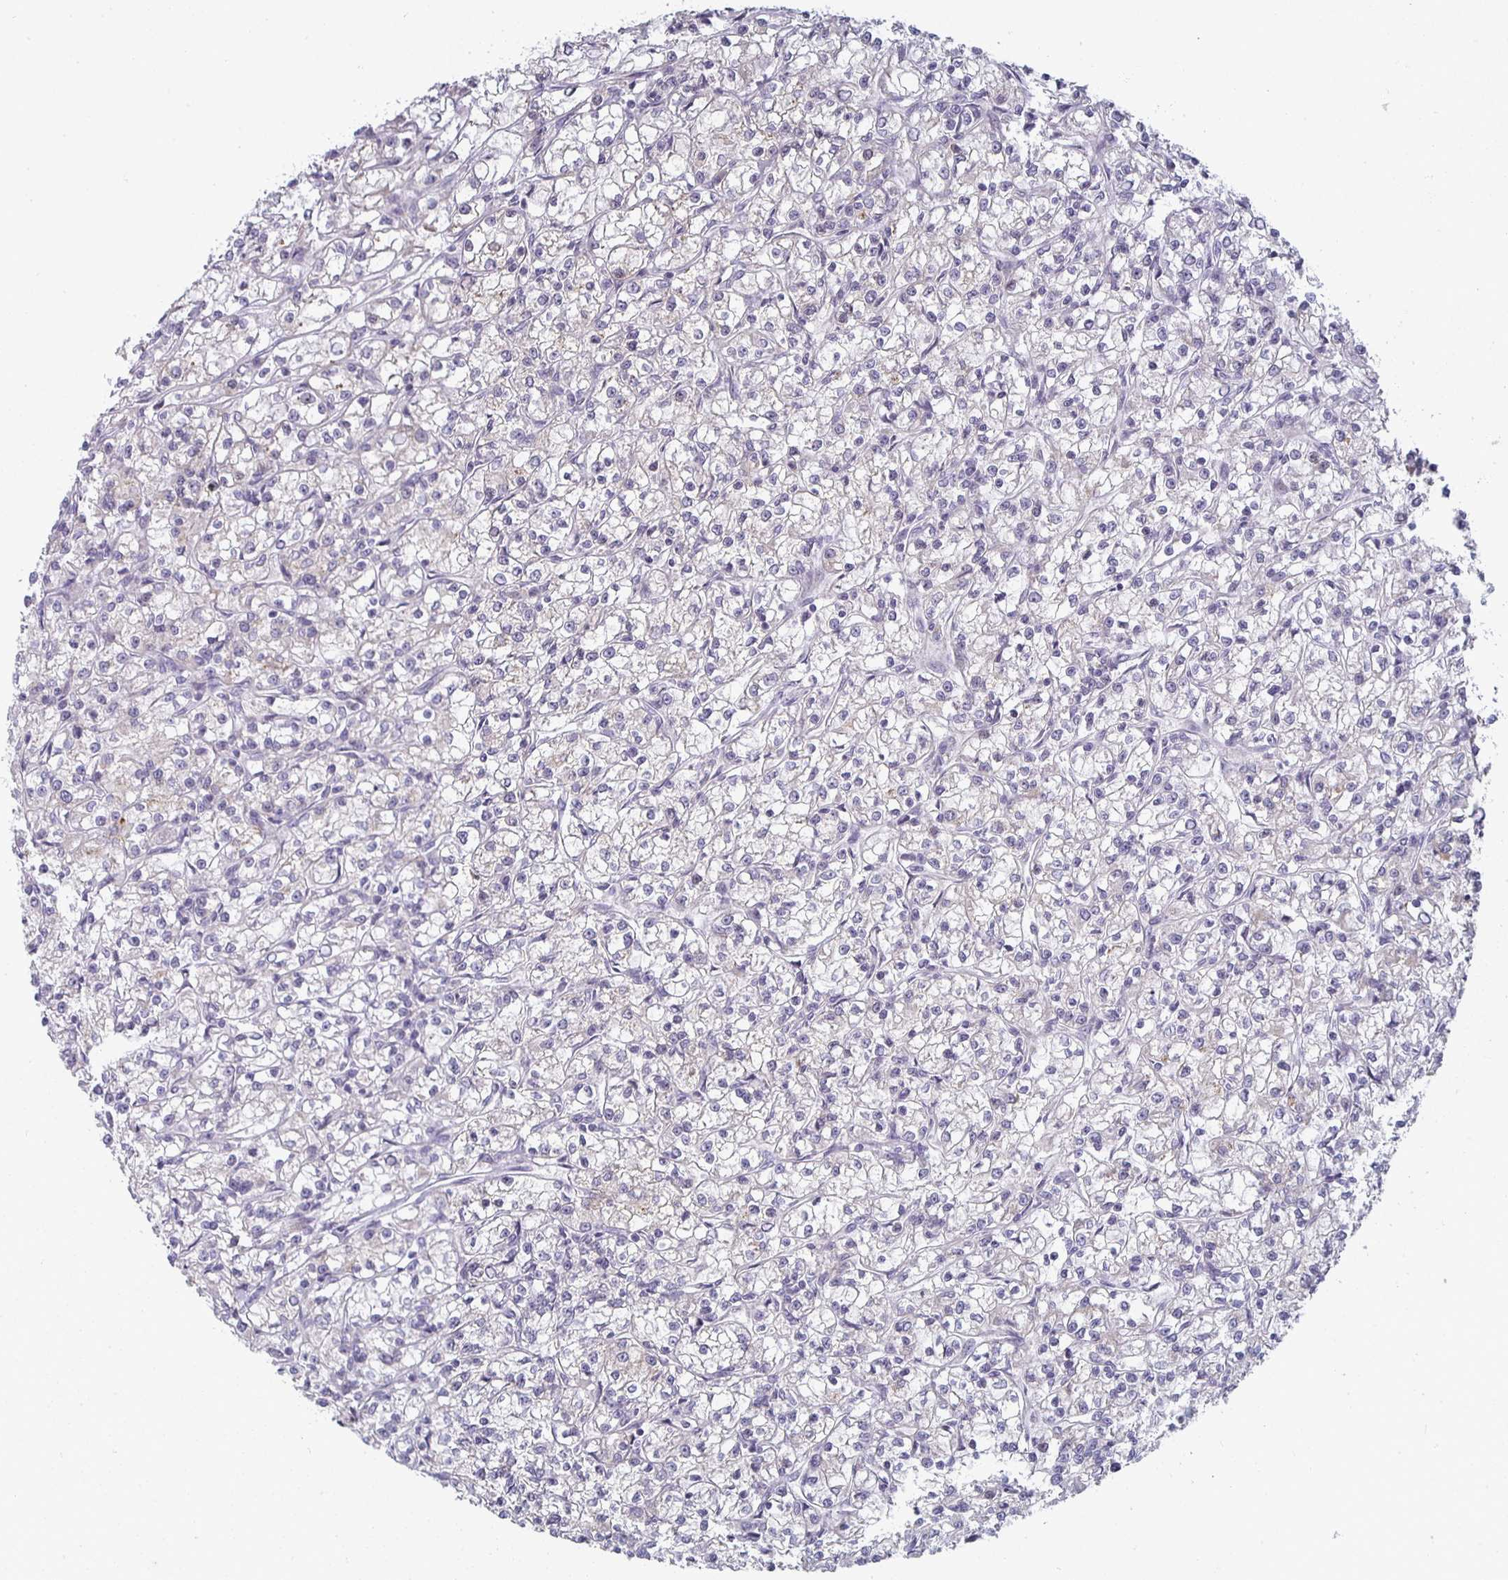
{"staining": {"intensity": "negative", "quantity": "none", "location": "none"}, "tissue": "renal cancer", "cell_type": "Tumor cells", "image_type": "cancer", "snomed": [{"axis": "morphology", "description": "Adenocarcinoma, NOS"}, {"axis": "topography", "description": "Kidney"}], "caption": "There is no significant staining in tumor cells of adenocarcinoma (renal). Nuclei are stained in blue.", "gene": "CTHRC1", "patient": {"sex": "female", "age": 59}}